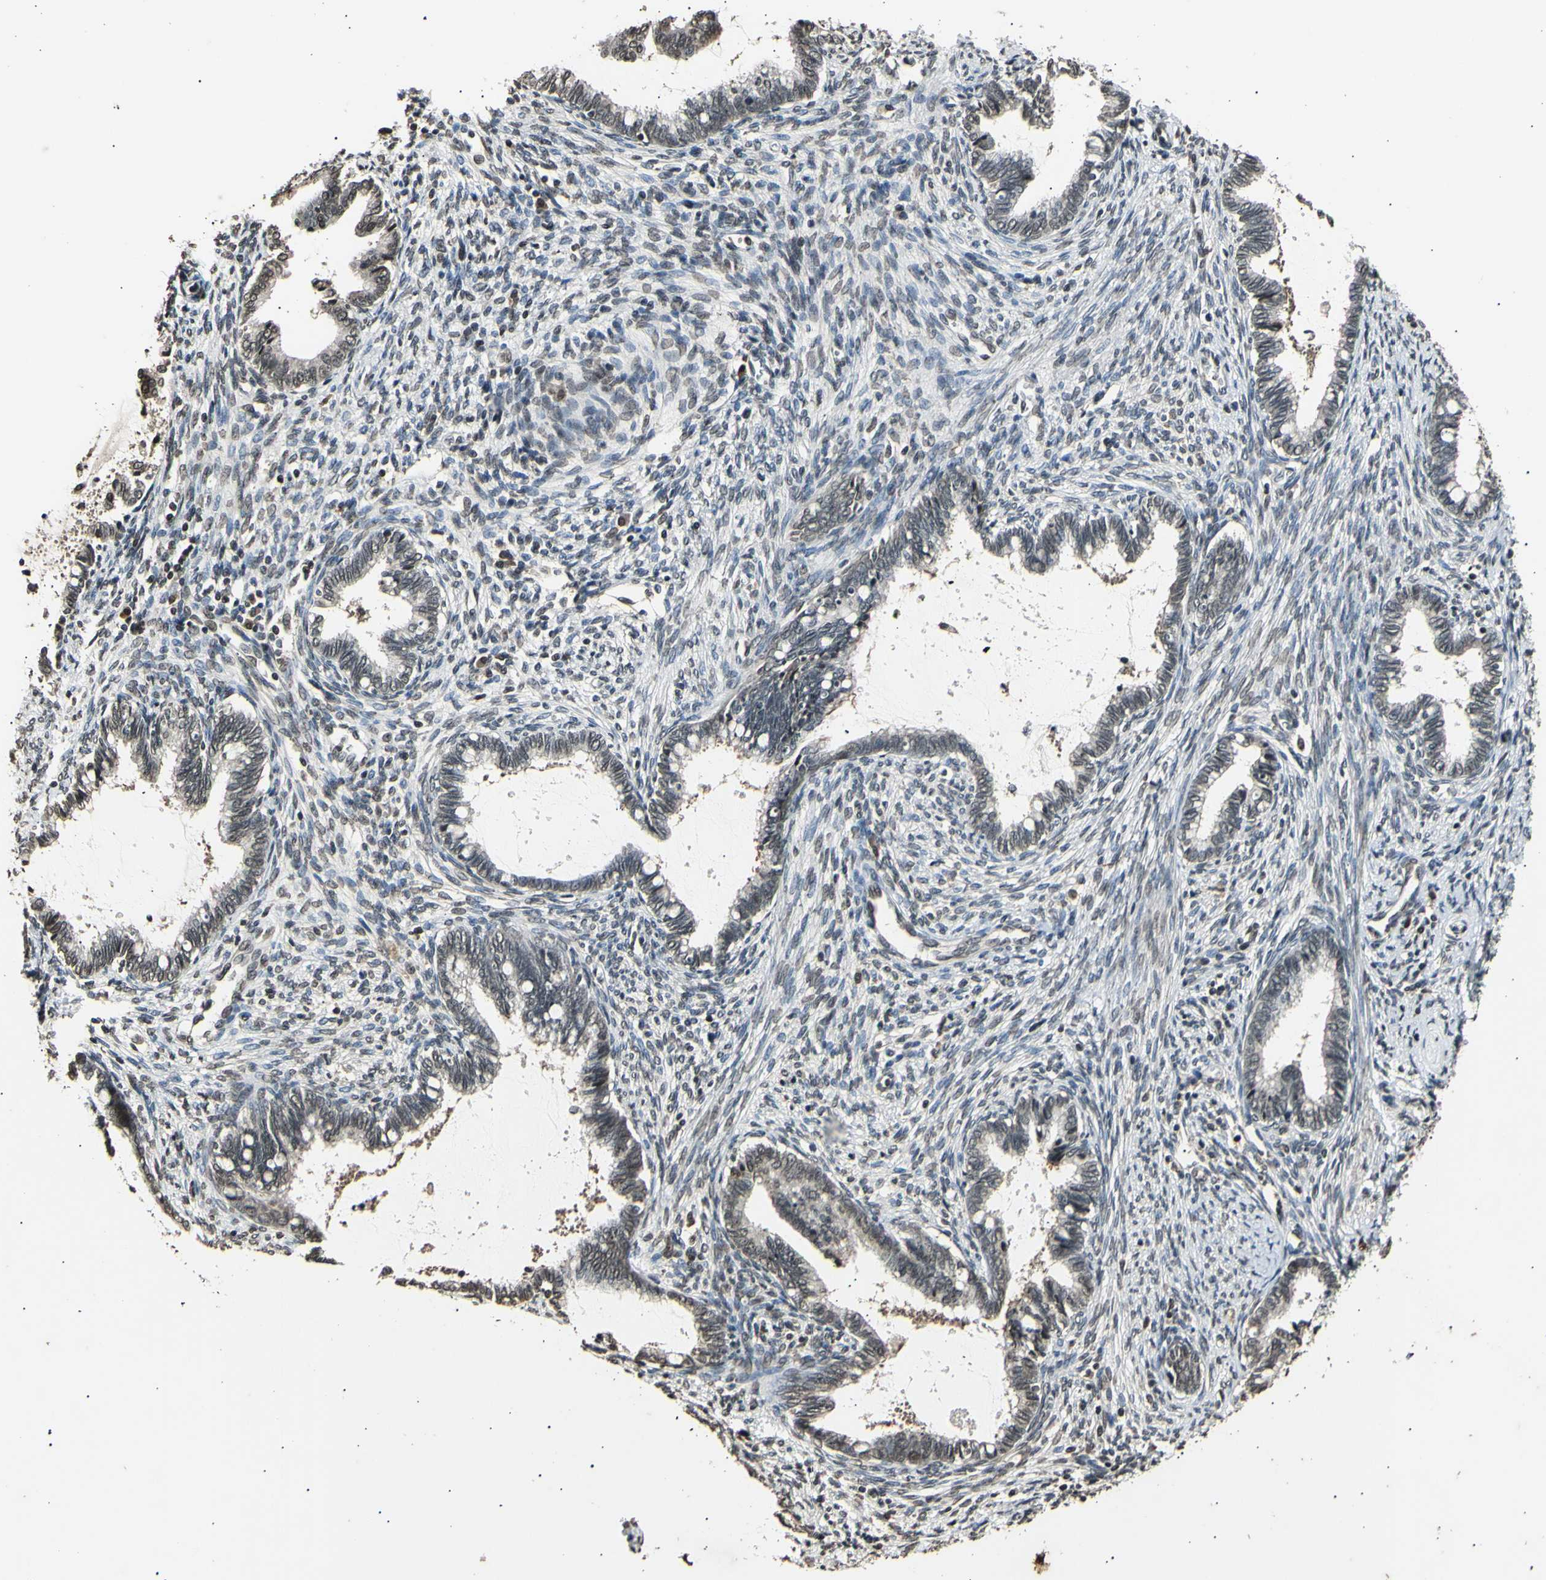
{"staining": {"intensity": "weak", "quantity": "<25%", "location": "nuclear"}, "tissue": "cervical cancer", "cell_type": "Tumor cells", "image_type": "cancer", "snomed": [{"axis": "morphology", "description": "Adenocarcinoma, NOS"}, {"axis": "topography", "description": "Cervix"}], "caption": "This is a photomicrograph of immunohistochemistry staining of cervical cancer (adenocarcinoma), which shows no positivity in tumor cells.", "gene": "ANAPC7", "patient": {"sex": "female", "age": 44}}